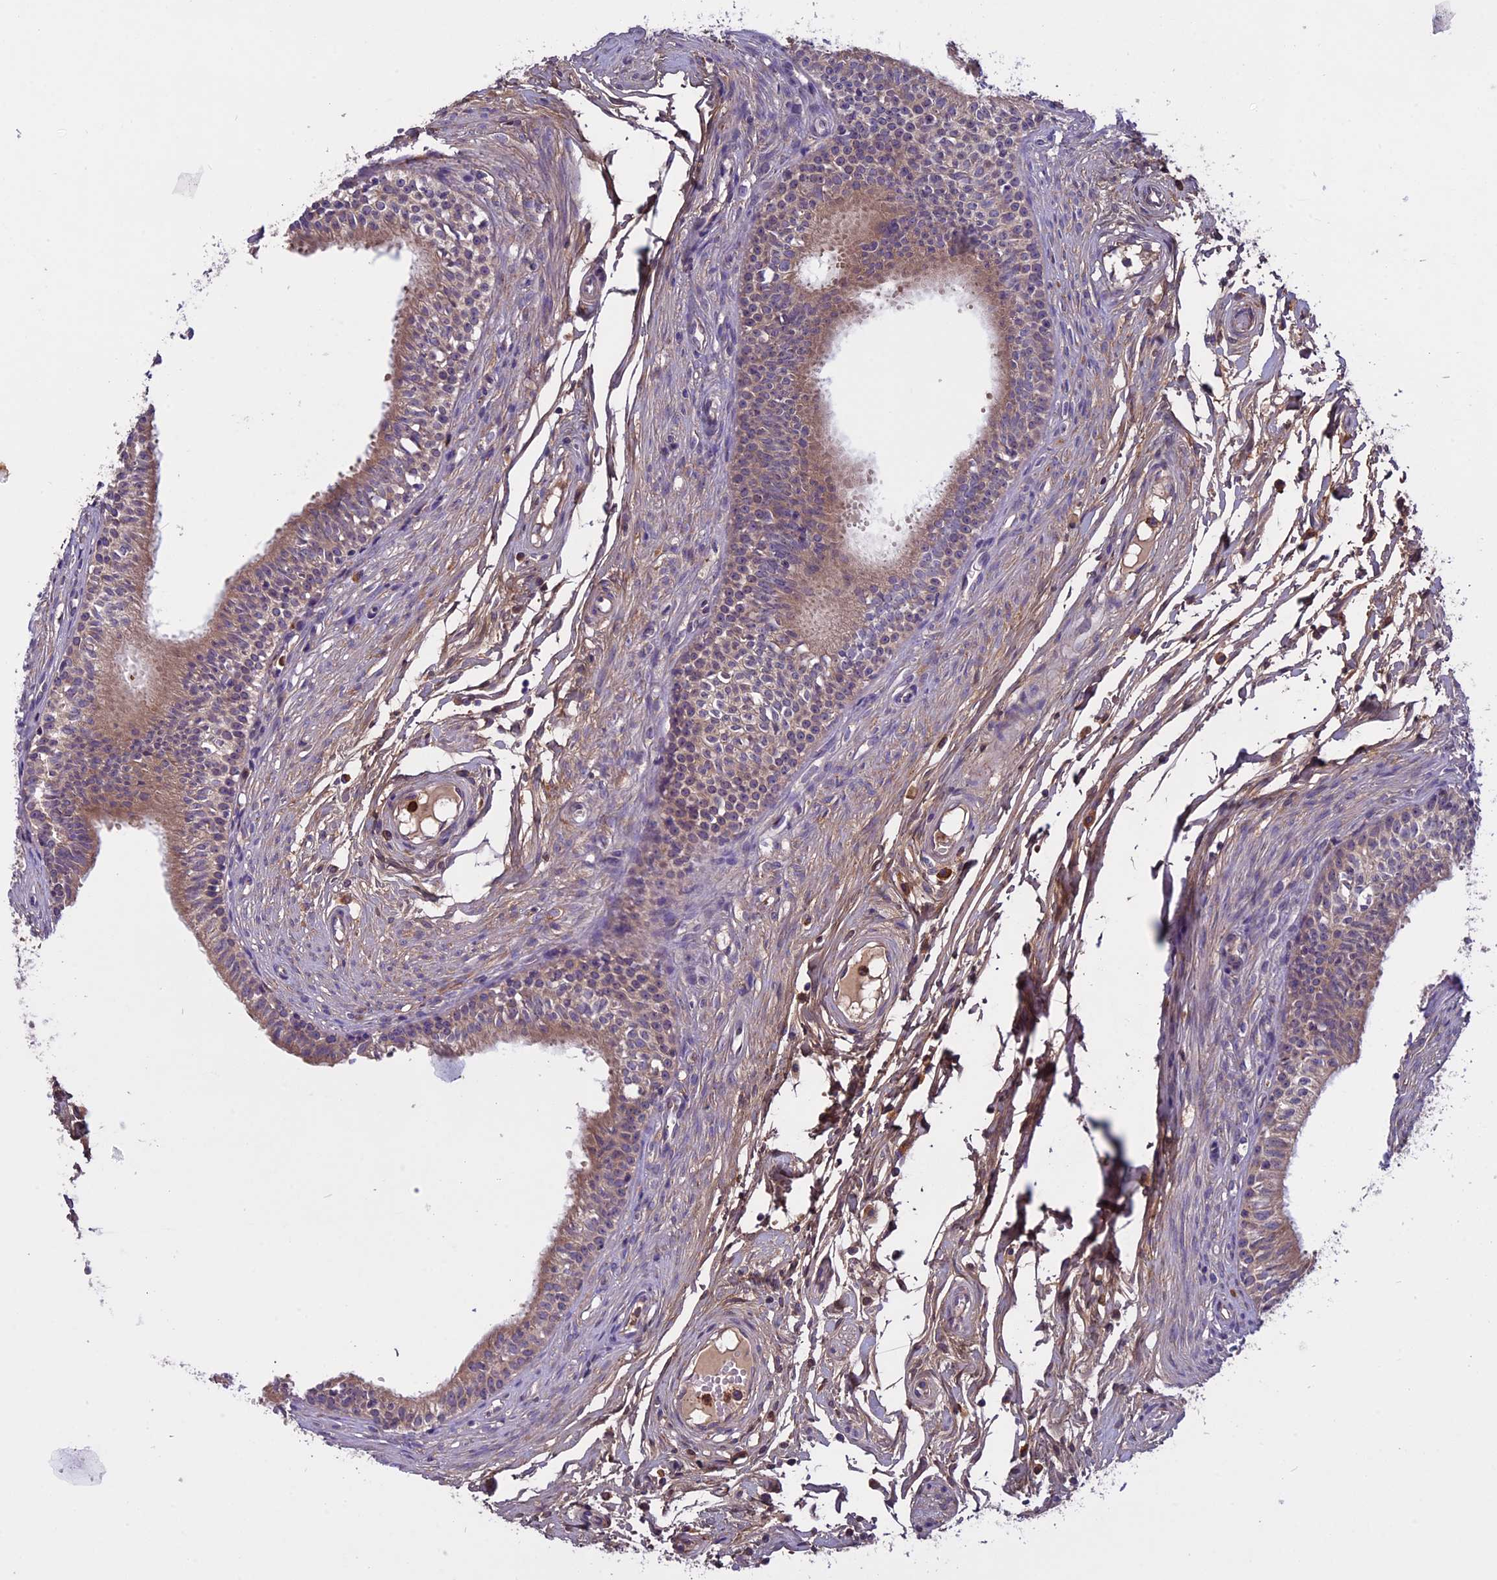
{"staining": {"intensity": "weak", "quantity": ">75%", "location": "cytoplasmic/membranous"}, "tissue": "epididymis", "cell_type": "Glandular cells", "image_type": "normal", "snomed": [{"axis": "morphology", "description": "Normal tissue, NOS"}, {"axis": "topography", "description": "Epididymis, spermatic cord, NOS"}], "caption": "Brown immunohistochemical staining in normal epididymis shows weak cytoplasmic/membranous staining in about >75% of glandular cells.", "gene": "DCTN5", "patient": {"sex": "male", "age": 22}}